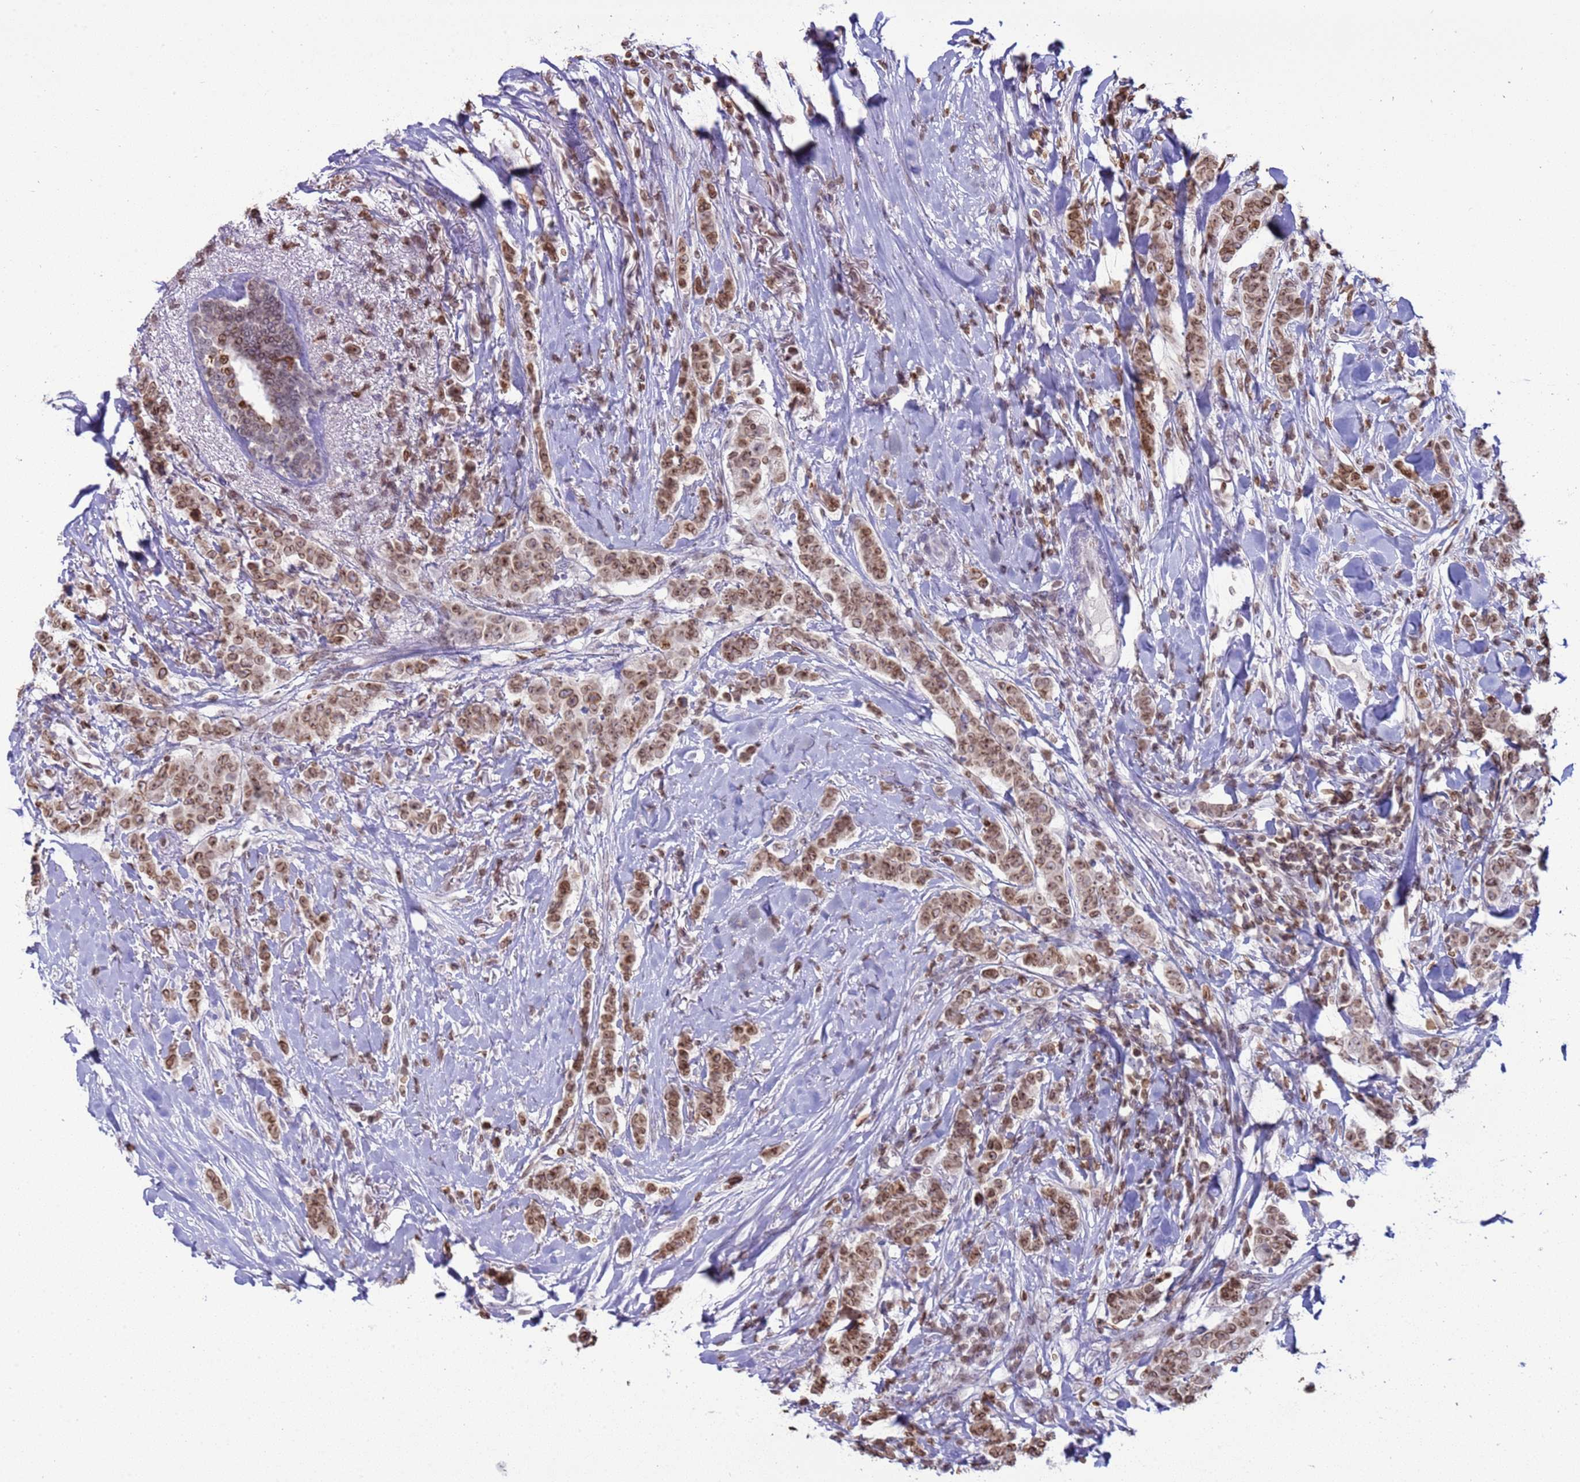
{"staining": {"intensity": "moderate", "quantity": ">75%", "location": "cytoplasmic/membranous,nuclear"}, "tissue": "breast cancer", "cell_type": "Tumor cells", "image_type": "cancer", "snomed": [{"axis": "morphology", "description": "Duct carcinoma"}, {"axis": "topography", "description": "Breast"}], "caption": "The micrograph exhibits a brown stain indicating the presence of a protein in the cytoplasmic/membranous and nuclear of tumor cells in infiltrating ductal carcinoma (breast).", "gene": "DHX37", "patient": {"sex": "female", "age": 40}}